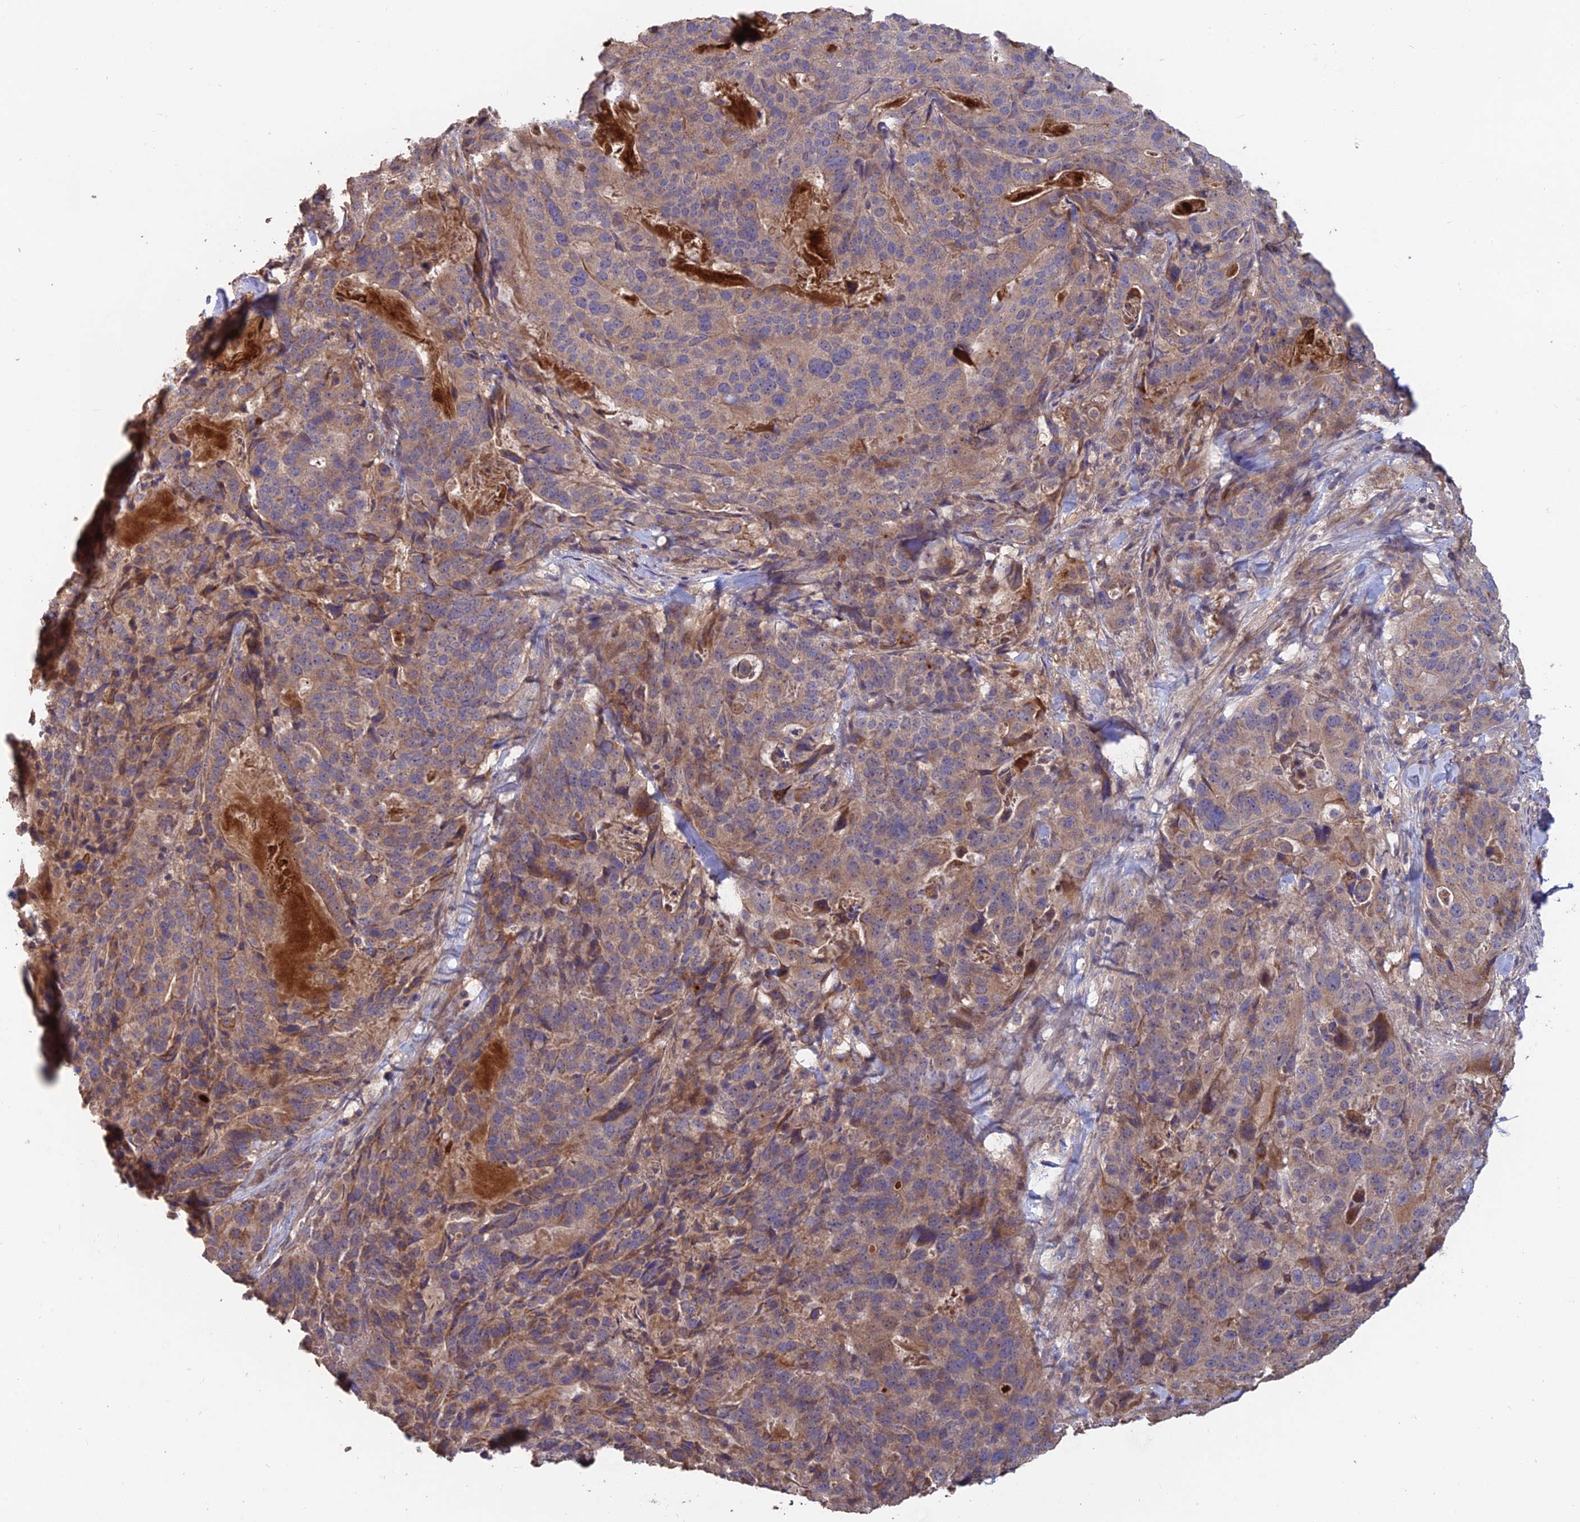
{"staining": {"intensity": "weak", "quantity": "25%-75%", "location": "cytoplasmic/membranous"}, "tissue": "stomach cancer", "cell_type": "Tumor cells", "image_type": "cancer", "snomed": [{"axis": "morphology", "description": "Adenocarcinoma, NOS"}, {"axis": "topography", "description": "Stomach"}], "caption": "Weak cytoplasmic/membranous staining for a protein is present in approximately 25%-75% of tumor cells of stomach adenocarcinoma using immunohistochemistry (IHC).", "gene": "SHISA5", "patient": {"sex": "male", "age": 48}}